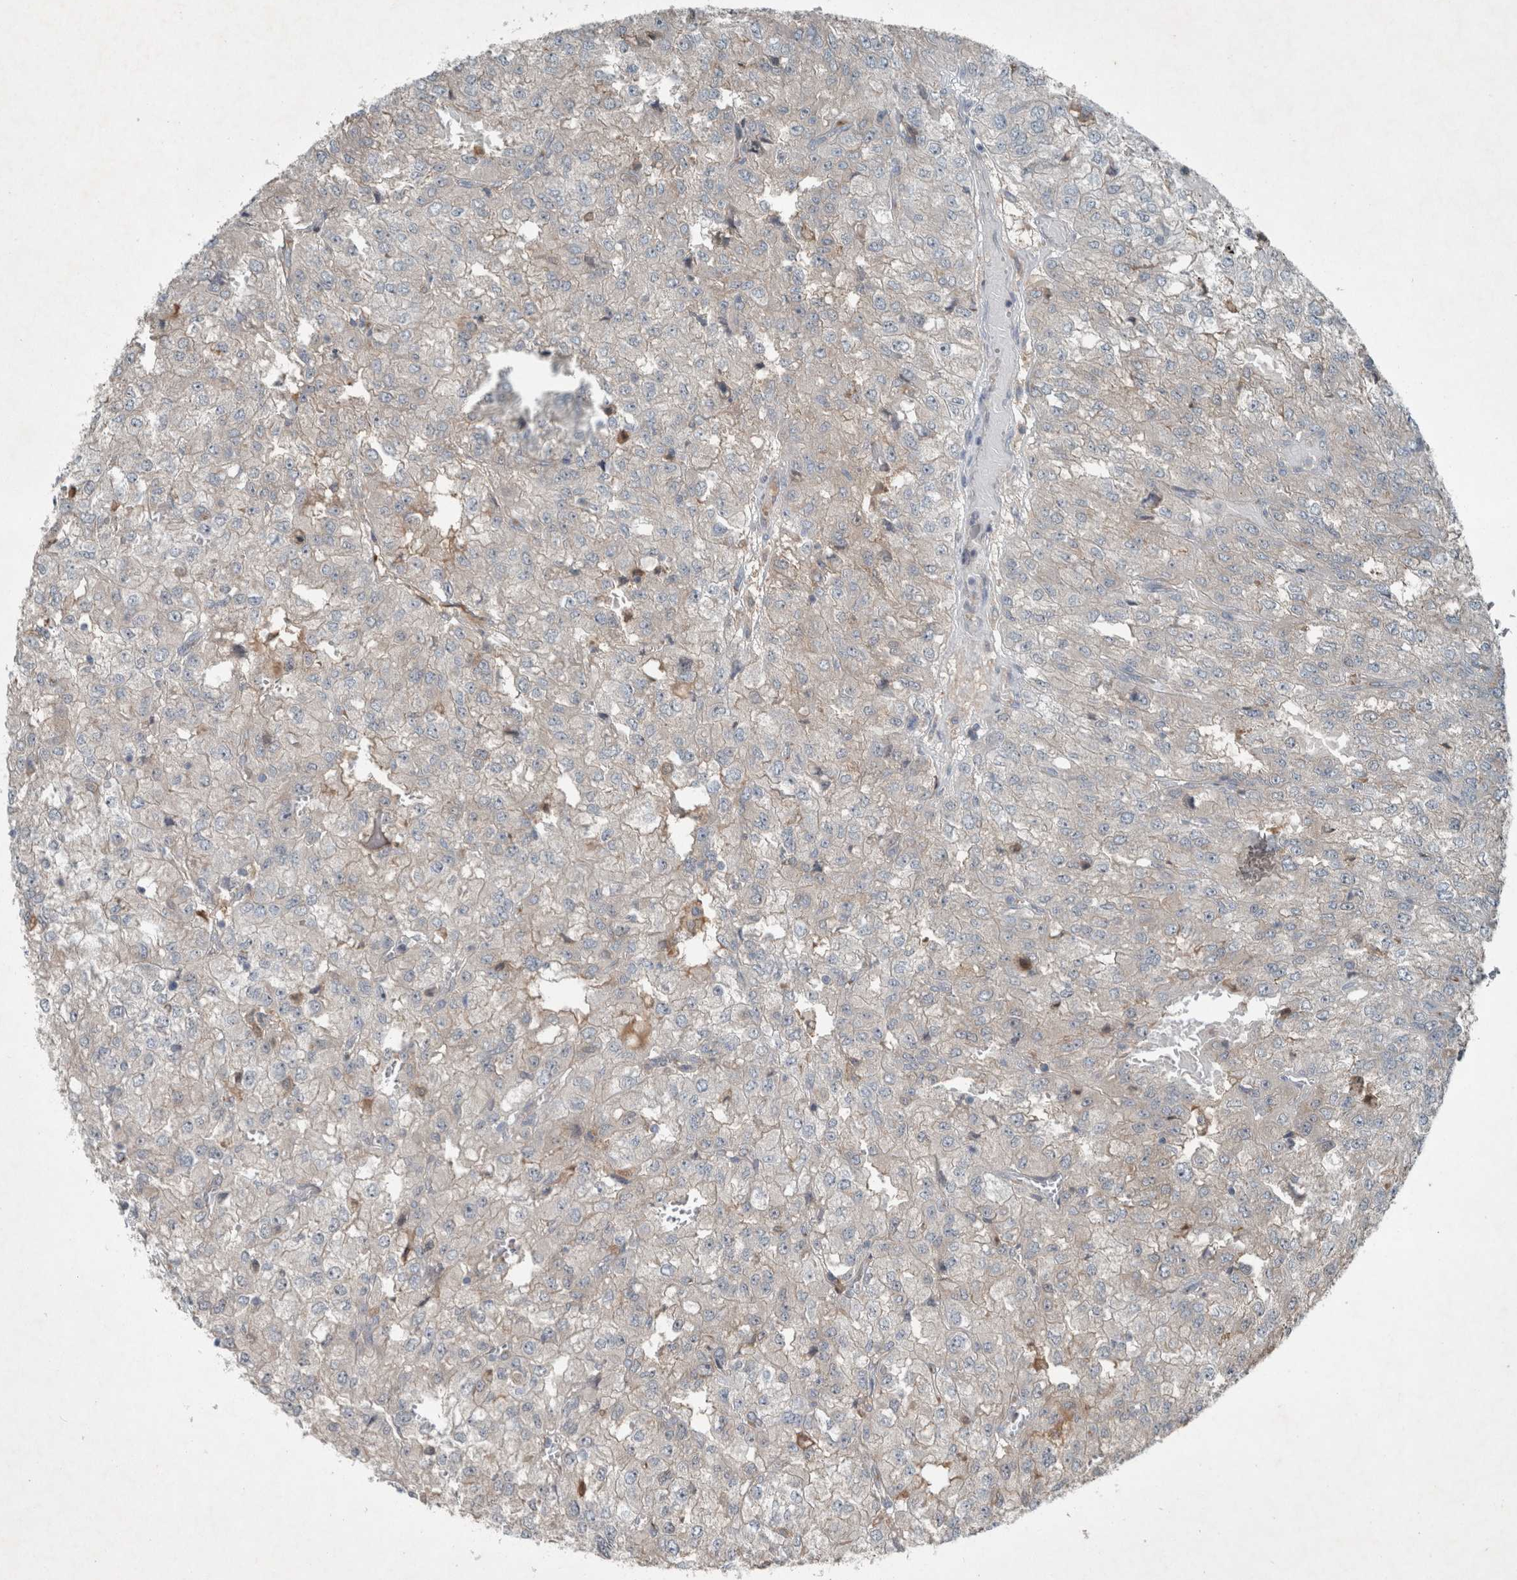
{"staining": {"intensity": "negative", "quantity": "none", "location": "none"}, "tissue": "renal cancer", "cell_type": "Tumor cells", "image_type": "cancer", "snomed": [{"axis": "morphology", "description": "Adenocarcinoma, NOS"}, {"axis": "topography", "description": "Kidney"}], "caption": "Immunohistochemical staining of adenocarcinoma (renal) reveals no significant staining in tumor cells.", "gene": "RALGDS", "patient": {"sex": "female", "age": 54}}